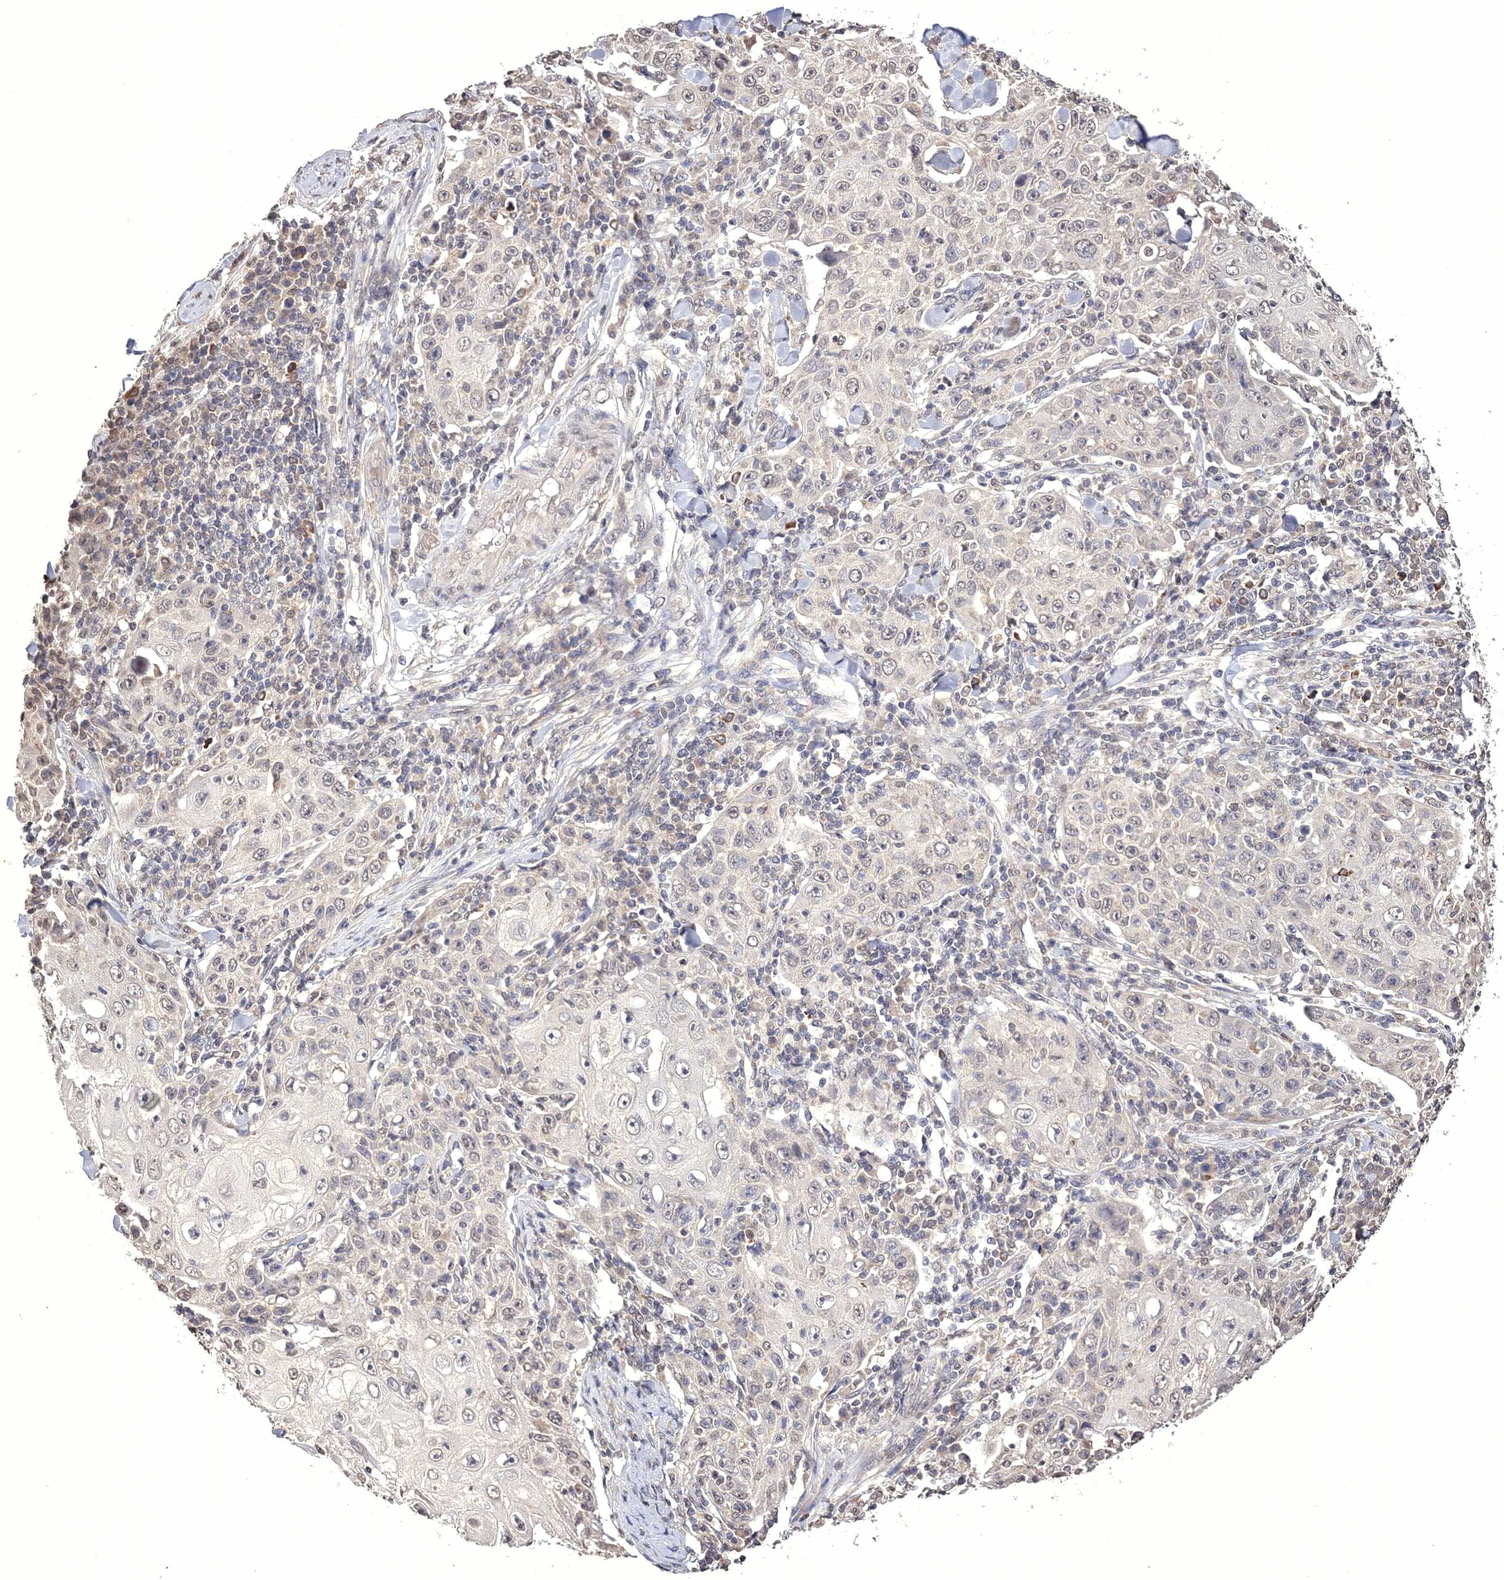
{"staining": {"intensity": "weak", "quantity": "25%-75%", "location": "nuclear"}, "tissue": "skin cancer", "cell_type": "Tumor cells", "image_type": "cancer", "snomed": [{"axis": "morphology", "description": "Squamous cell carcinoma, NOS"}, {"axis": "topography", "description": "Skin"}], "caption": "Immunohistochemistry of skin cancer (squamous cell carcinoma) displays low levels of weak nuclear positivity in approximately 25%-75% of tumor cells.", "gene": "GPN1", "patient": {"sex": "female", "age": 88}}